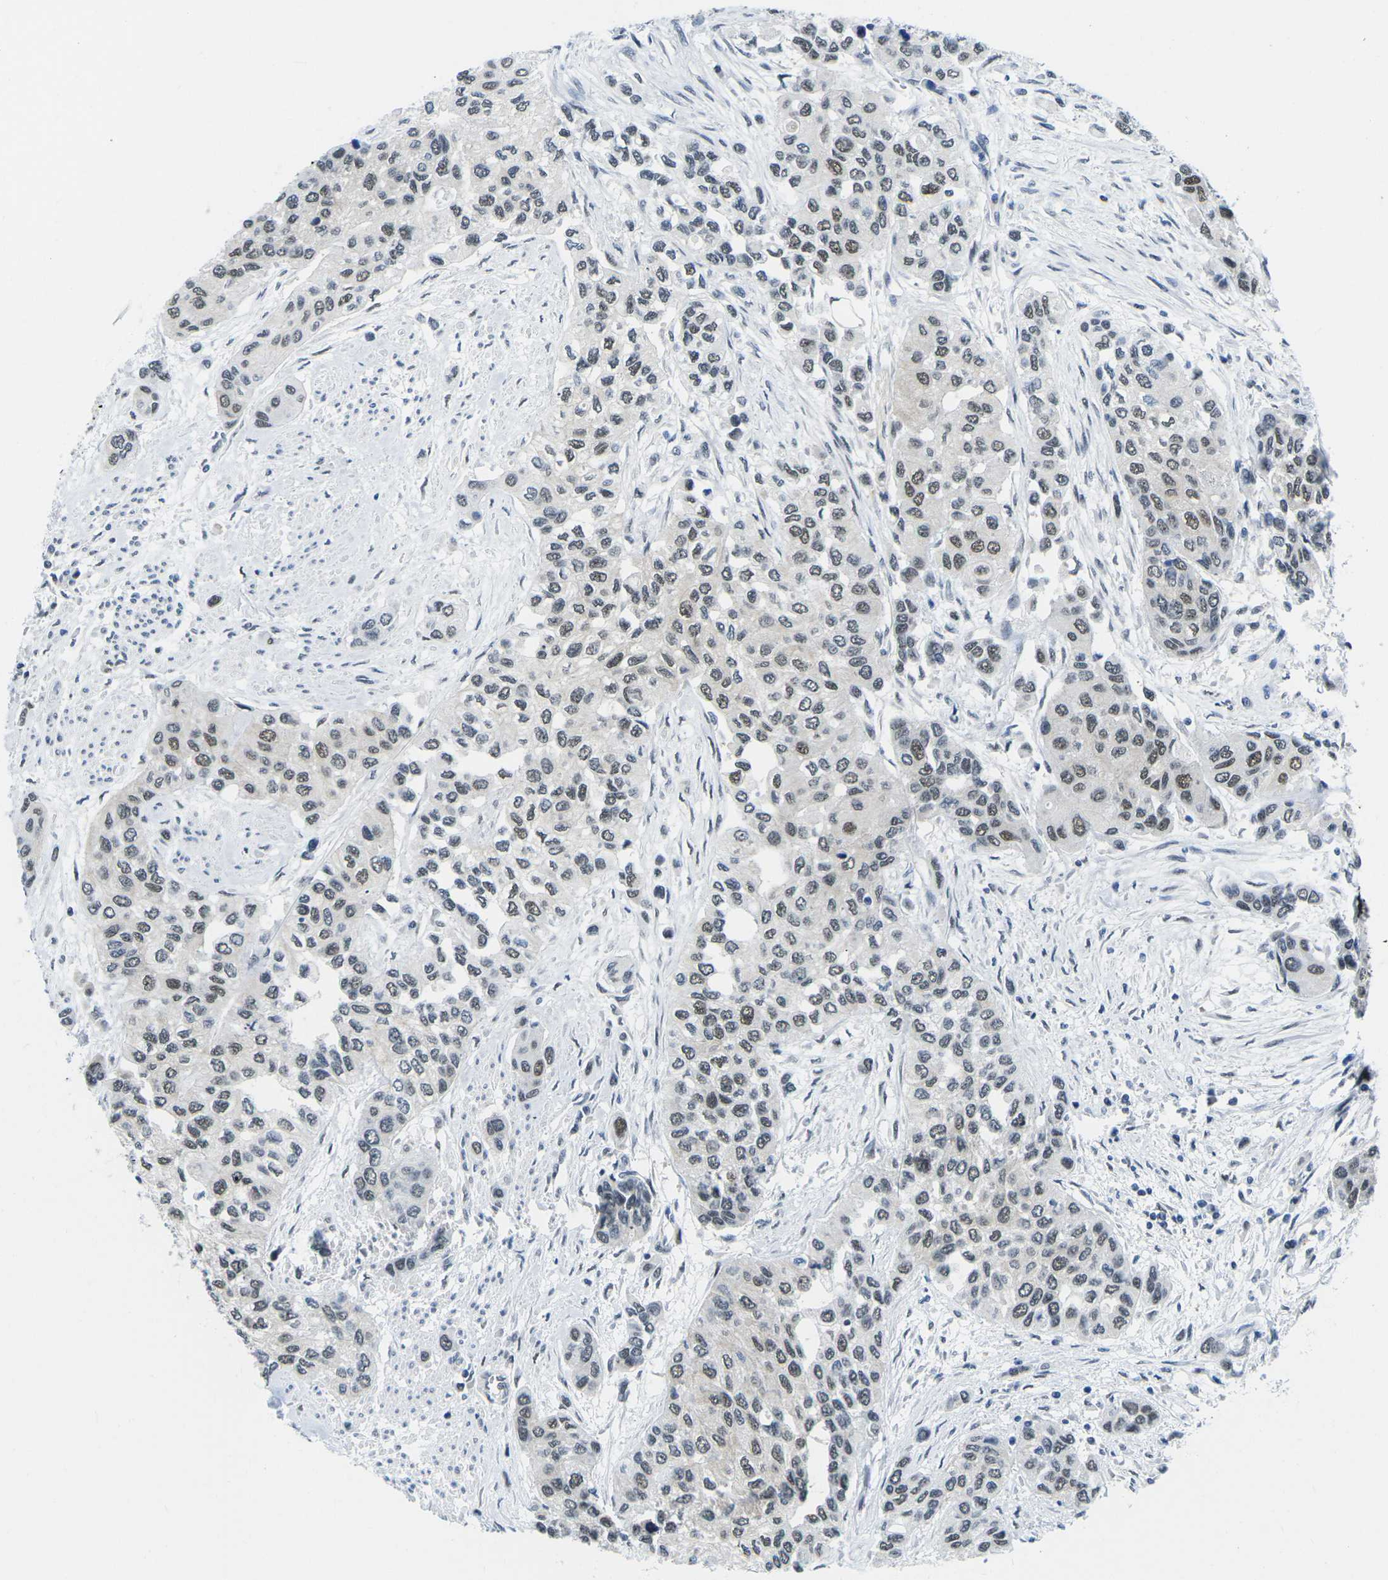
{"staining": {"intensity": "moderate", "quantity": ">75%", "location": "nuclear"}, "tissue": "urothelial cancer", "cell_type": "Tumor cells", "image_type": "cancer", "snomed": [{"axis": "morphology", "description": "Urothelial carcinoma, High grade"}, {"axis": "topography", "description": "Urinary bladder"}], "caption": "This micrograph reveals IHC staining of human urothelial cancer, with medium moderate nuclear expression in approximately >75% of tumor cells.", "gene": "UBA7", "patient": {"sex": "female", "age": 56}}